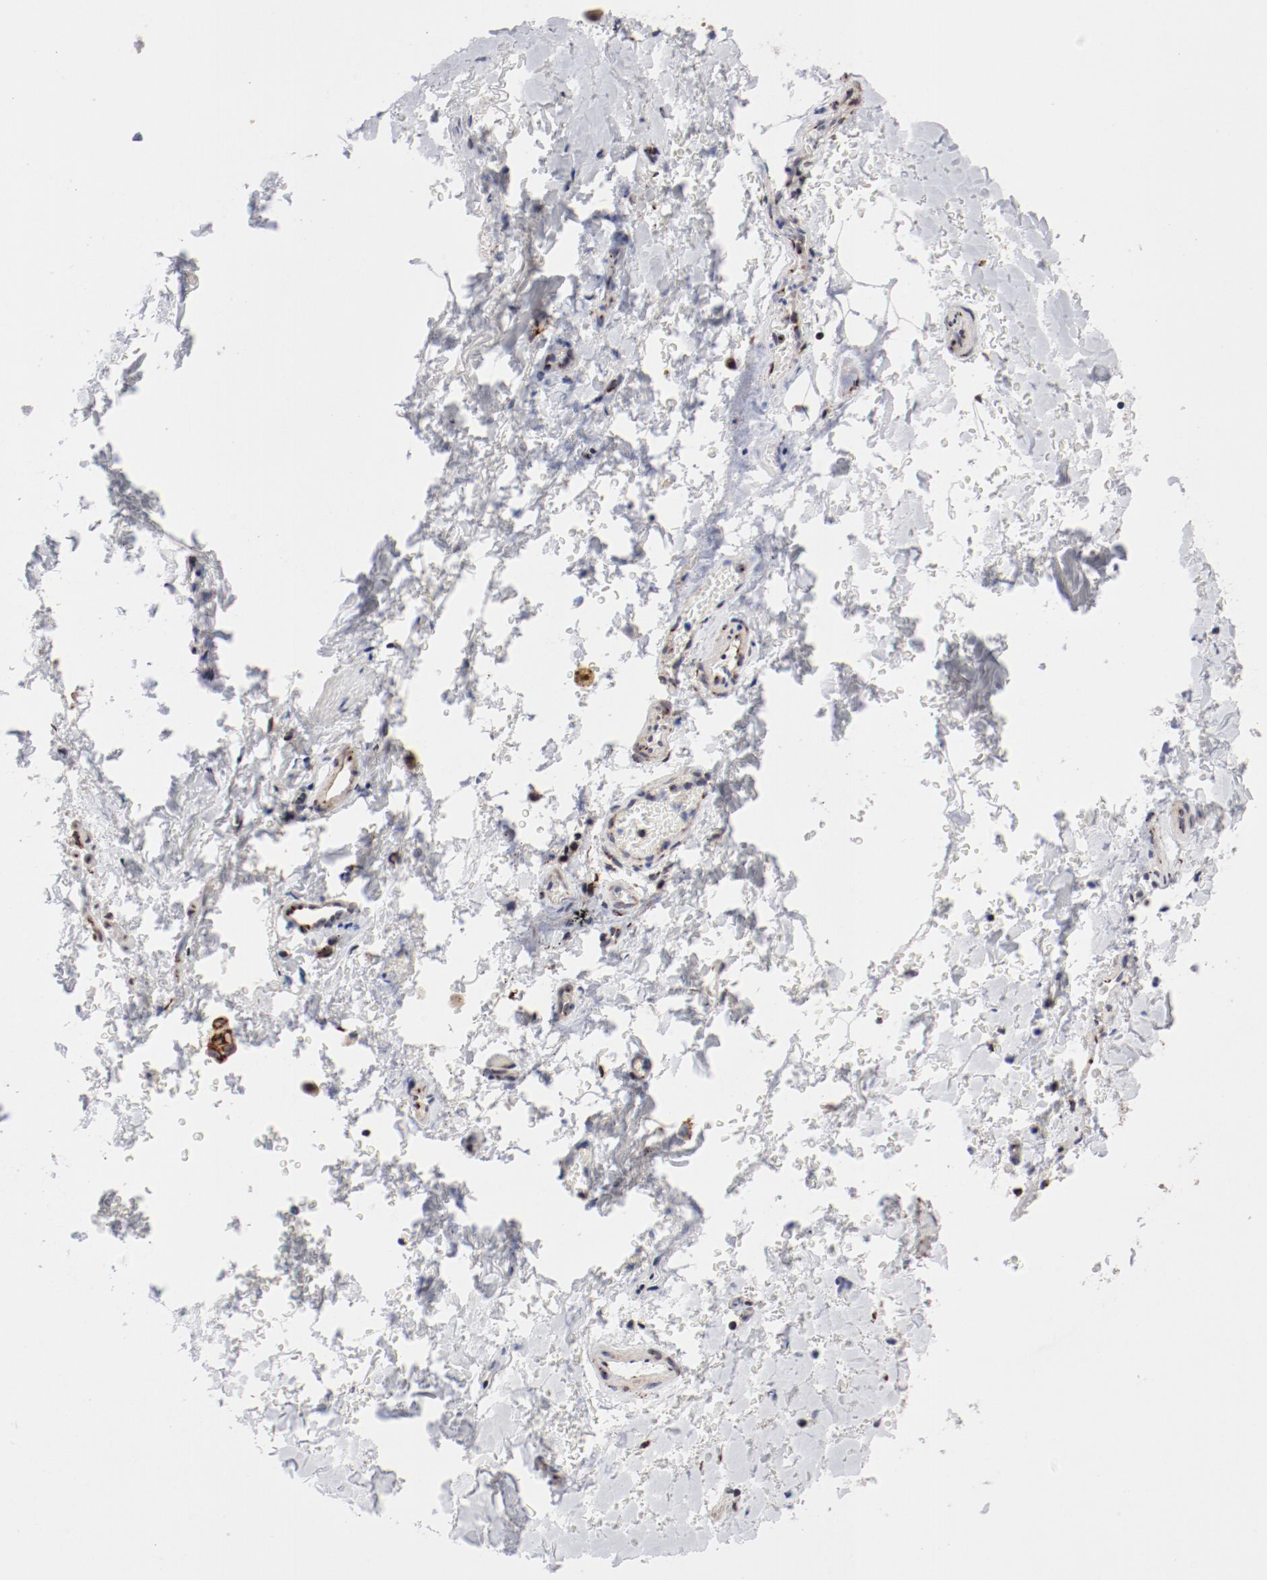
{"staining": {"intensity": "weak", "quantity": "25%-75%", "location": "cytoplasmic/membranous"}, "tissue": "lung cancer", "cell_type": "Tumor cells", "image_type": "cancer", "snomed": [{"axis": "morphology", "description": "Adenocarcinoma, NOS"}, {"axis": "topography", "description": "Lung"}], "caption": "Immunohistochemical staining of lung cancer (adenocarcinoma) demonstrates low levels of weak cytoplasmic/membranous protein expression in approximately 25%-75% of tumor cells.", "gene": "RPL12", "patient": {"sex": "female", "age": 44}}